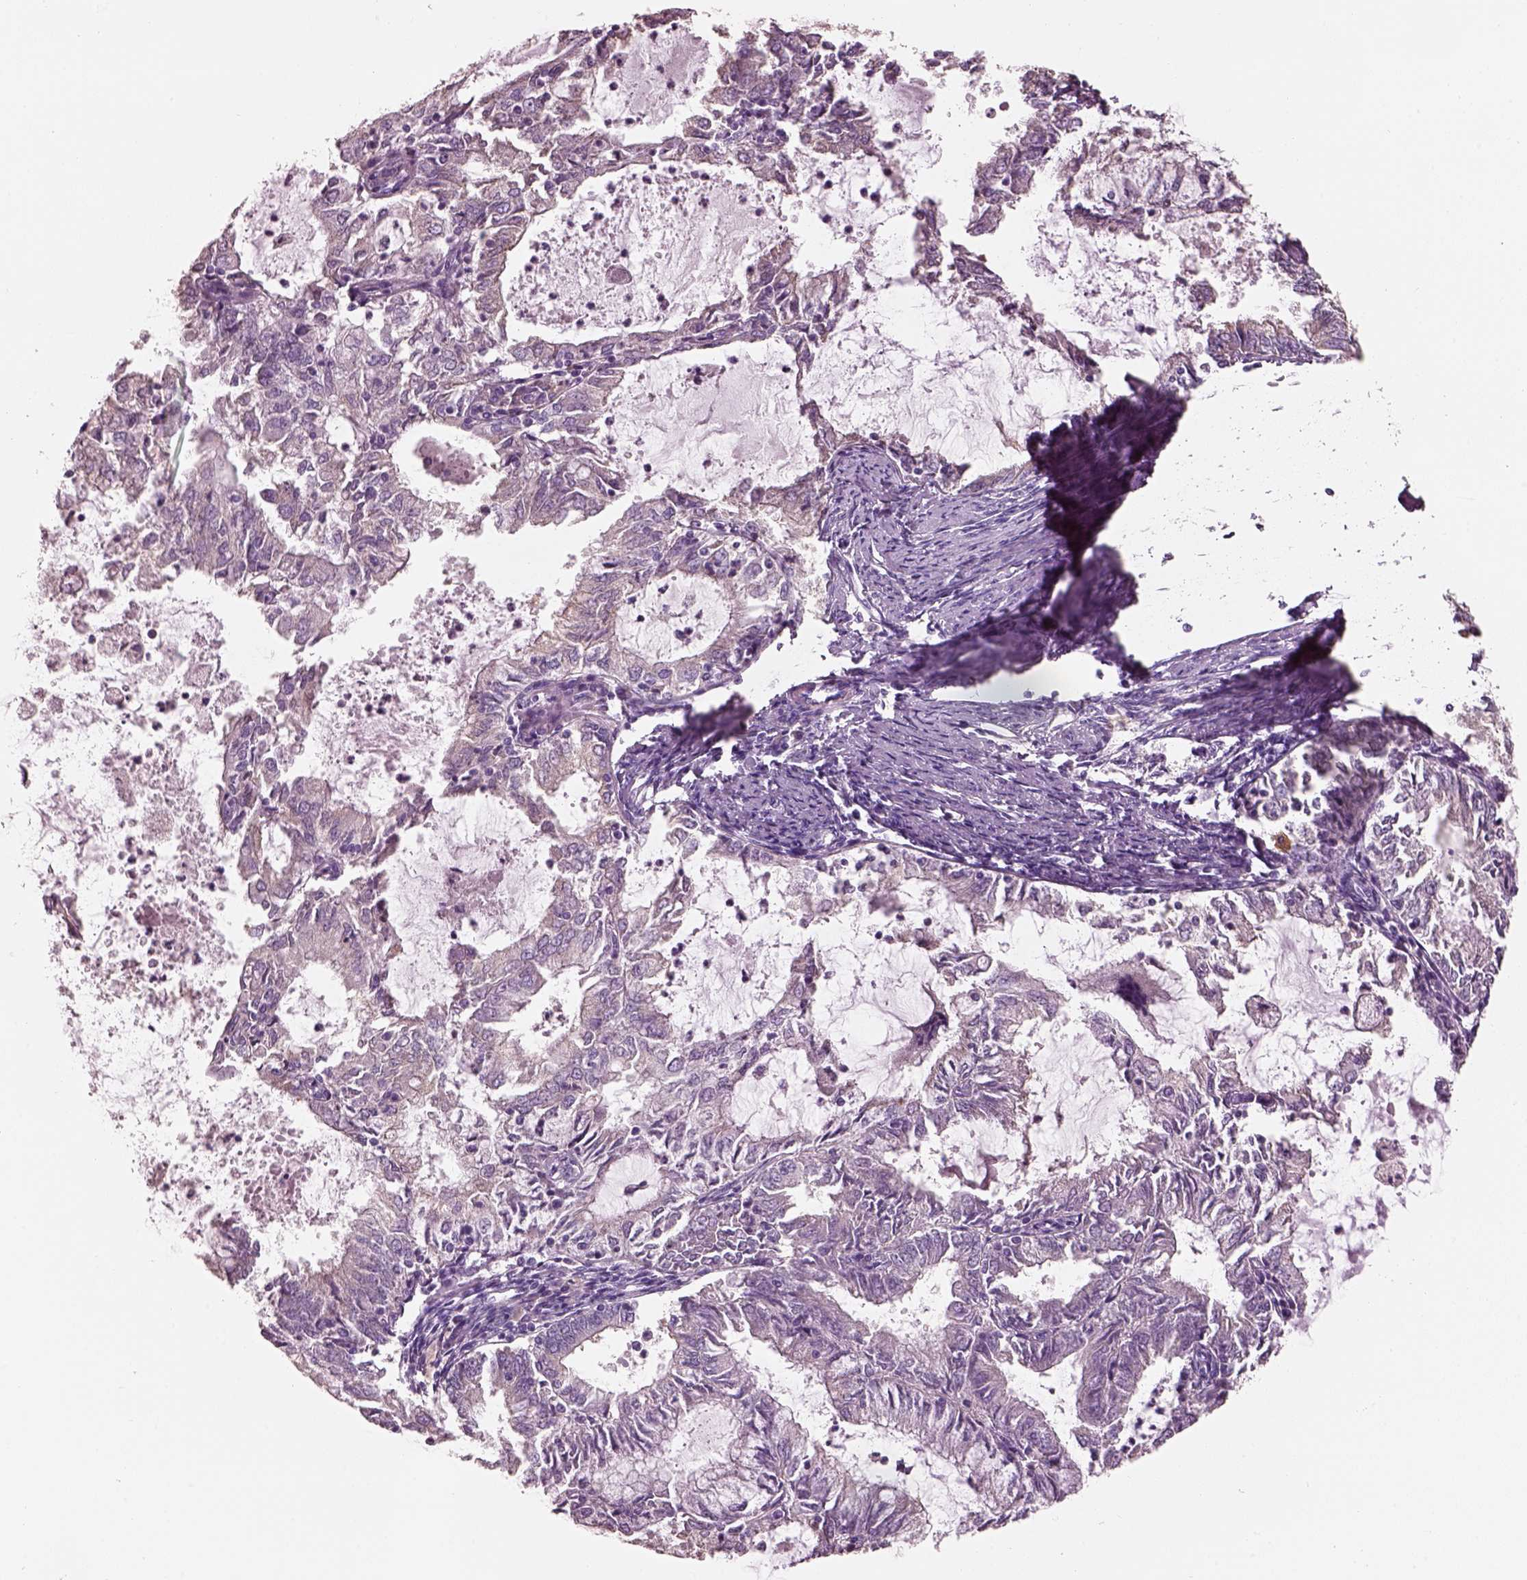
{"staining": {"intensity": "negative", "quantity": "none", "location": "none"}, "tissue": "endometrial cancer", "cell_type": "Tumor cells", "image_type": "cancer", "snomed": [{"axis": "morphology", "description": "Adenocarcinoma, NOS"}, {"axis": "topography", "description": "Endometrium"}], "caption": "Endometrial adenocarcinoma stained for a protein using immunohistochemistry exhibits no positivity tumor cells.", "gene": "PNOC", "patient": {"sex": "female", "age": 57}}